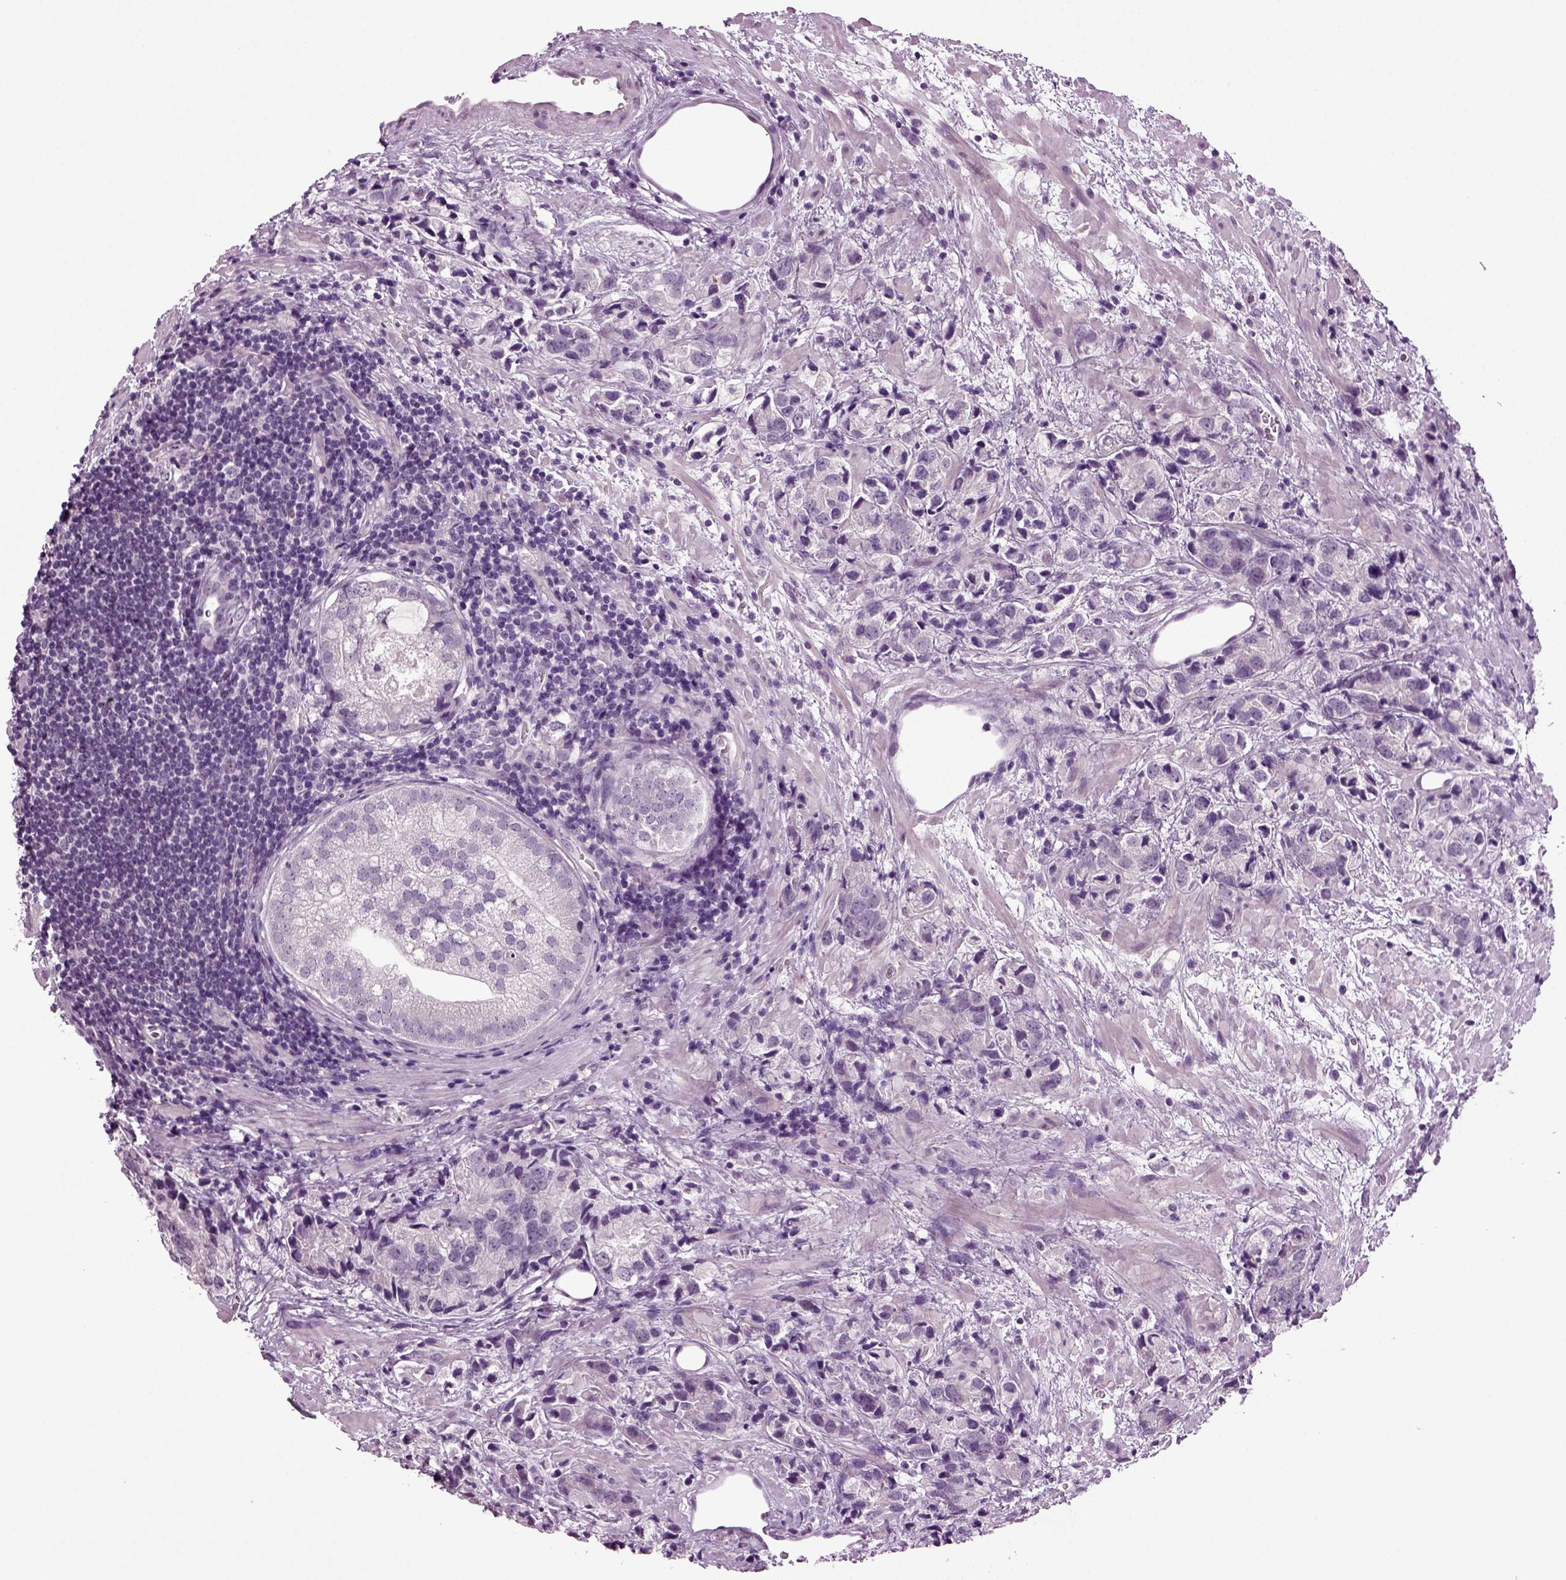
{"staining": {"intensity": "negative", "quantity": "none", "location": "none"}, "tissue": "prostate cancer", "cell_type": "Tumor cells", "image_type": "cancer", "snomed": [{"axis": "morphology", "description": "Adenocarcinoma, NOS"}, {"axis": "topography", "description": "Prostate and seminal vesicle, NOS"}], "caption": "Tumor cells show no significant staining in prostate cancer (adenocarcinoma).", "gene": "SLC17A6", "patient": {"sex": "male", "age": 63}}